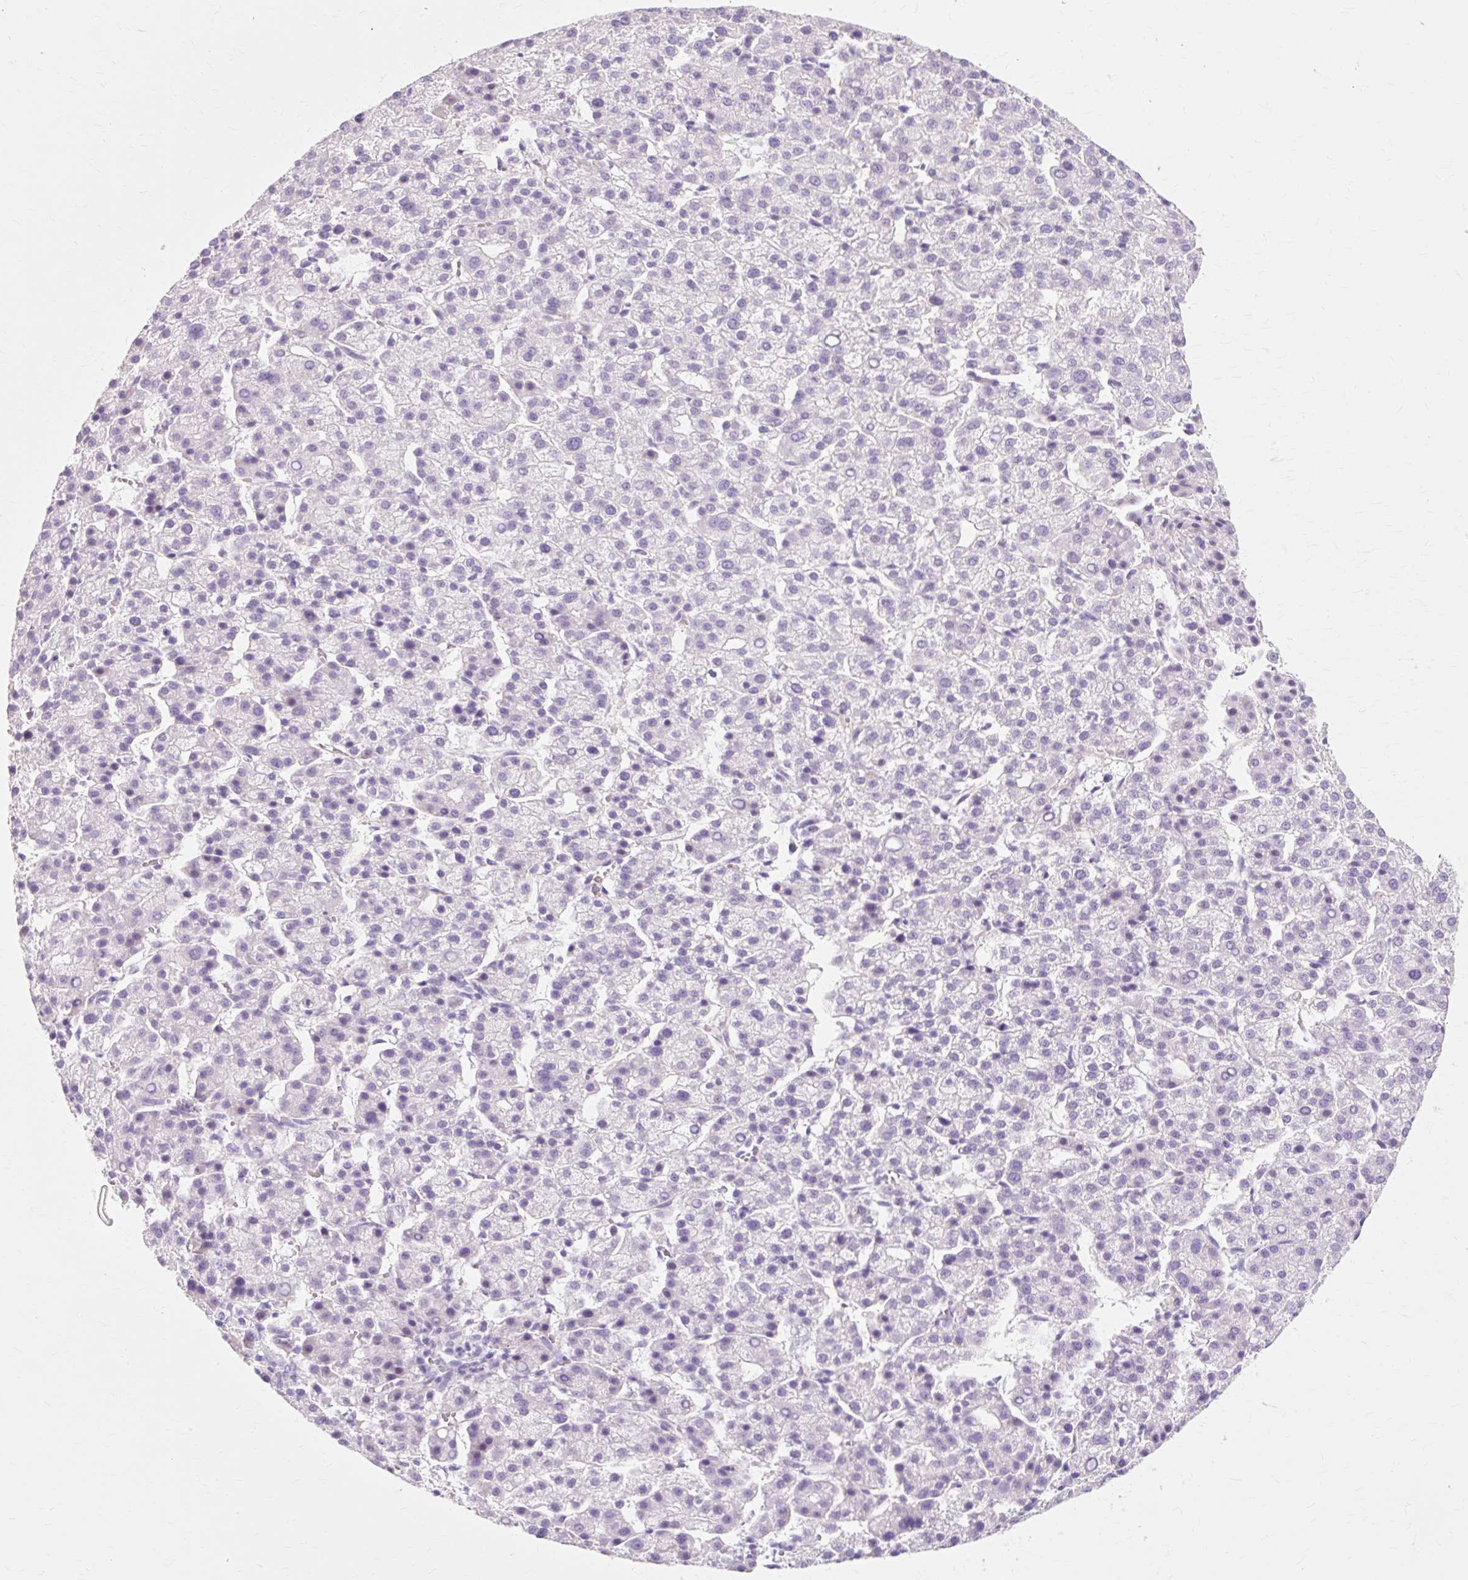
{"staining": {"intensity": "negative", "quantity": "none", "location": "none"}, "tissue": "liver cancer", "cell_type": "Tumor cells", "image_type": "cancer", "snomed": [{"axis": "morphology", "description": "Carcinoma, Hepatocellular, NOS"}, {"axis": "topography", "description": "Liver"}], "caption": "DAB immunohistochemical staining of hepatocellular carcinoma (liver) reveals no significant positivity in tumor cells. (DAB (3,3'-diaminobenzidine) IHC visualized using brightfield microscopy, high magnification).", "gene": "IRX2", "patient": {"sex": "female", "age": 58}}